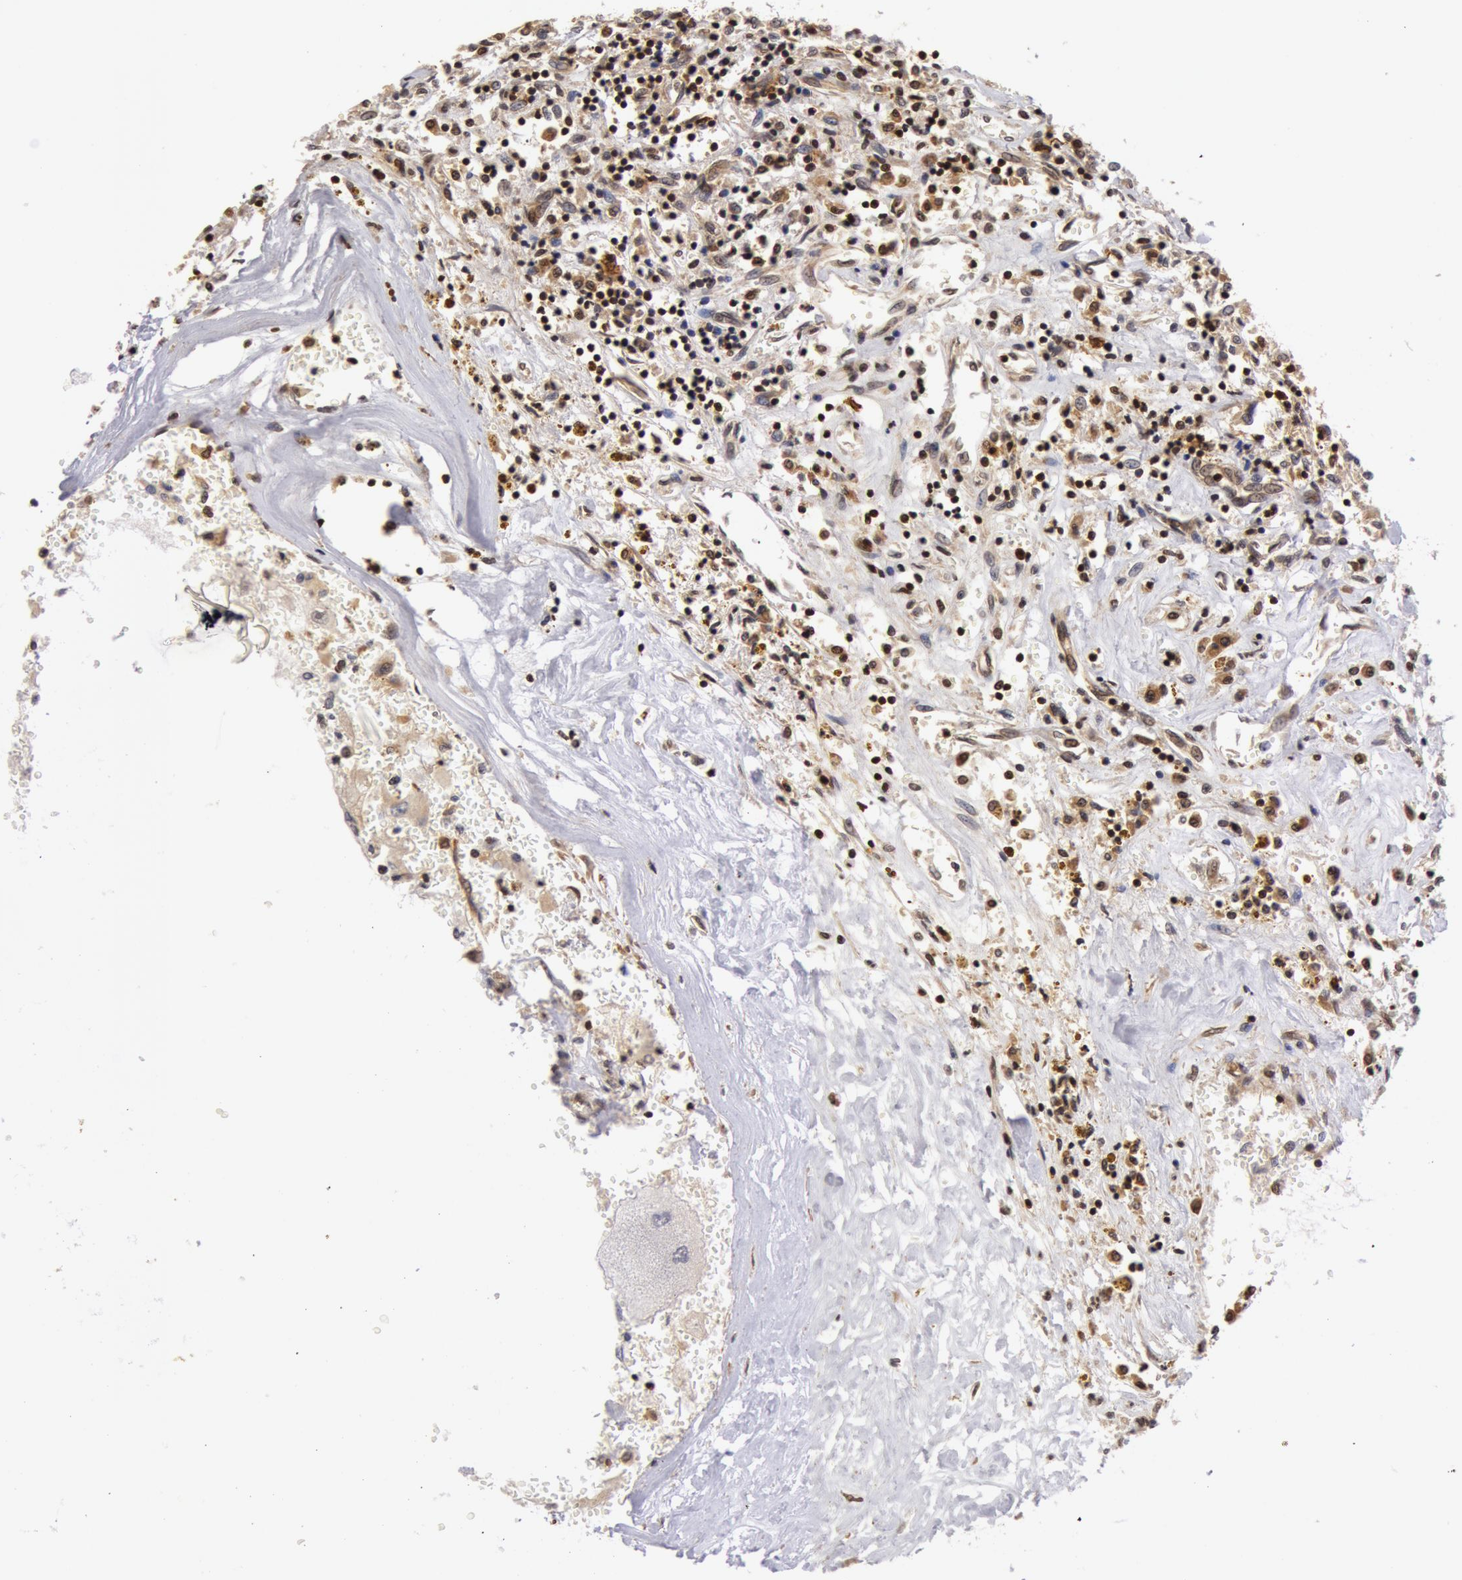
{"staining": {"intensity": "weak", "quantity": "<25%", "location": "nuclear"}, "tissue": "renal cancer", "cell_type": "Tumor cells", "image_type": "cancer", "snomed": [{"axis": "morphology", "description": "Adenocarcinoma, NOS"}, {"axis": "topography", "description": "Kidney"}], "caption": "This is an IHC photomicrograph of human renal cancer. There is no staining in tumor cells.", "gene": "ZNF350", "patient": {"sex": "male", "age": 78}}